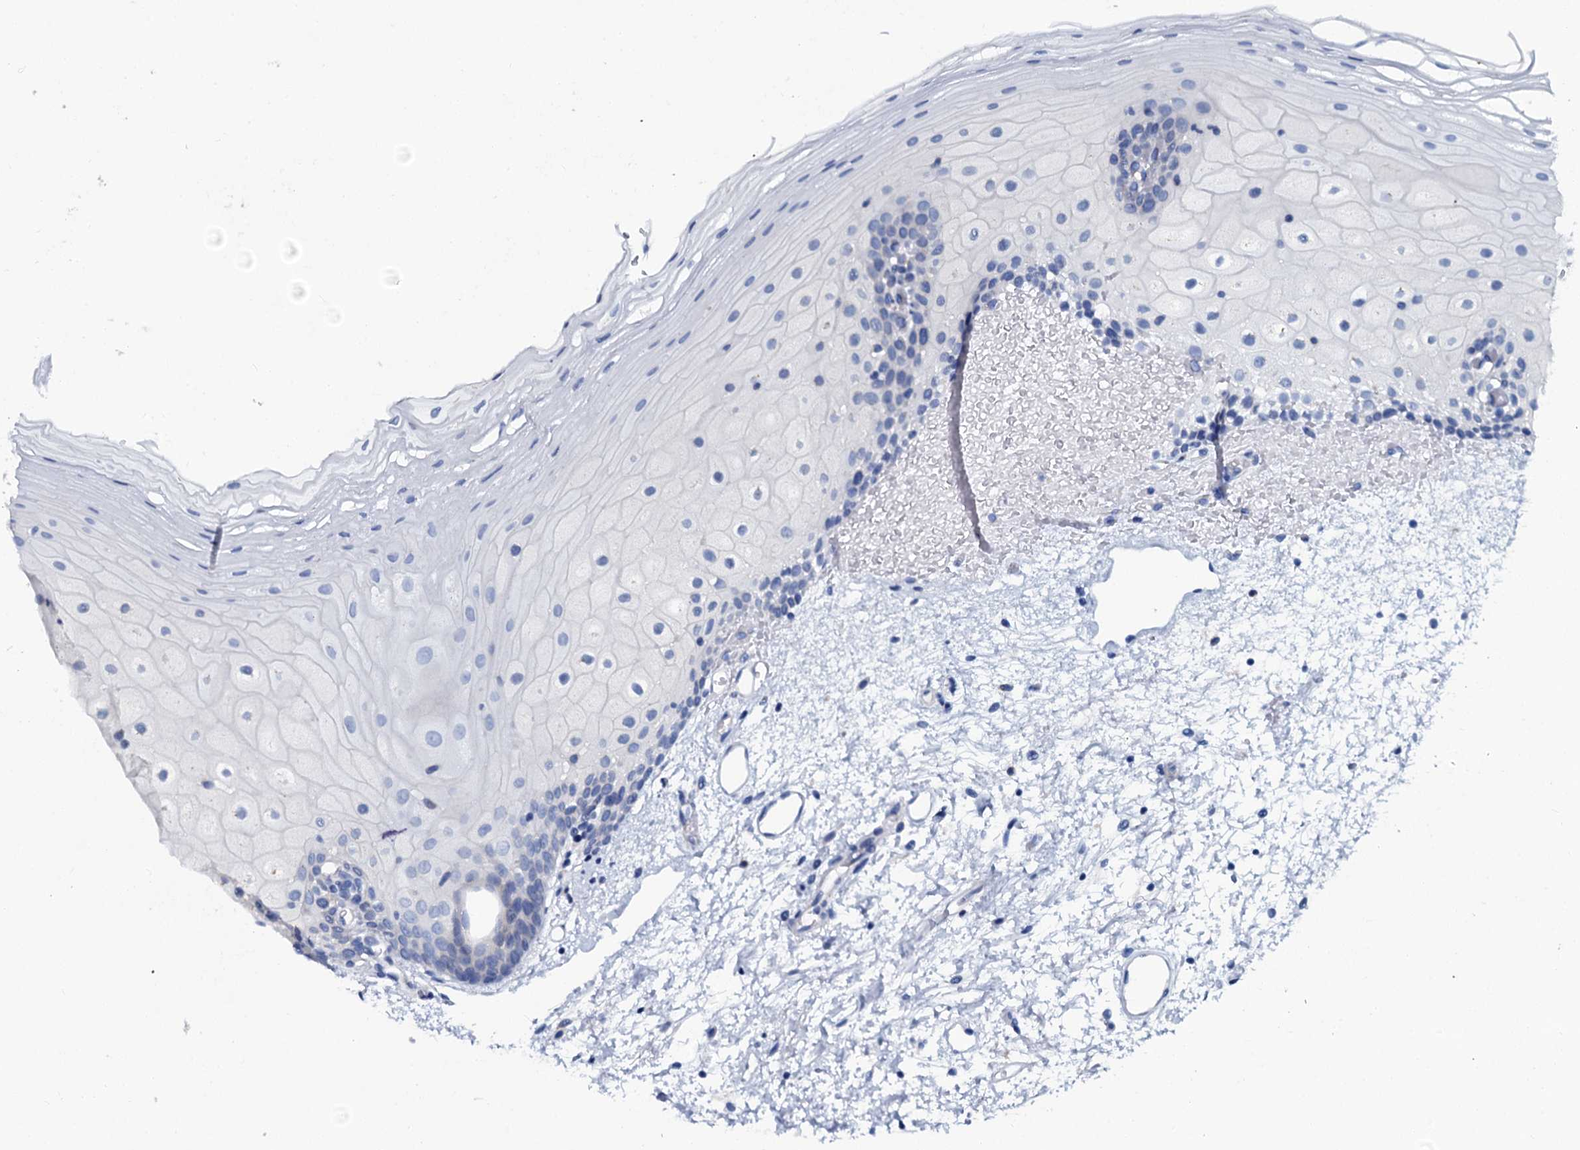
{"staining": {"intensity": "negative", "quantity": "none", "location": "none"}, "tissue": "oral mucosa", "cell_type": "Squamous epithelial cells", "image_type": "normal", "snomed": [{"axis": "morphology", "description": "Normal tissue, NOS"}, {"axis": "topography", "description": "Oral tissue"}], "caption": "Normal oral mucosa was stained to show a protein in brown. There is no significant positivity in squamous epithelial cells. The staining is performed using DAB brown chromogen with nuclei counter-stained in using hematoxylin.", "gene": "OTOL1", "patient": {"sex": "female", "age": 70}}